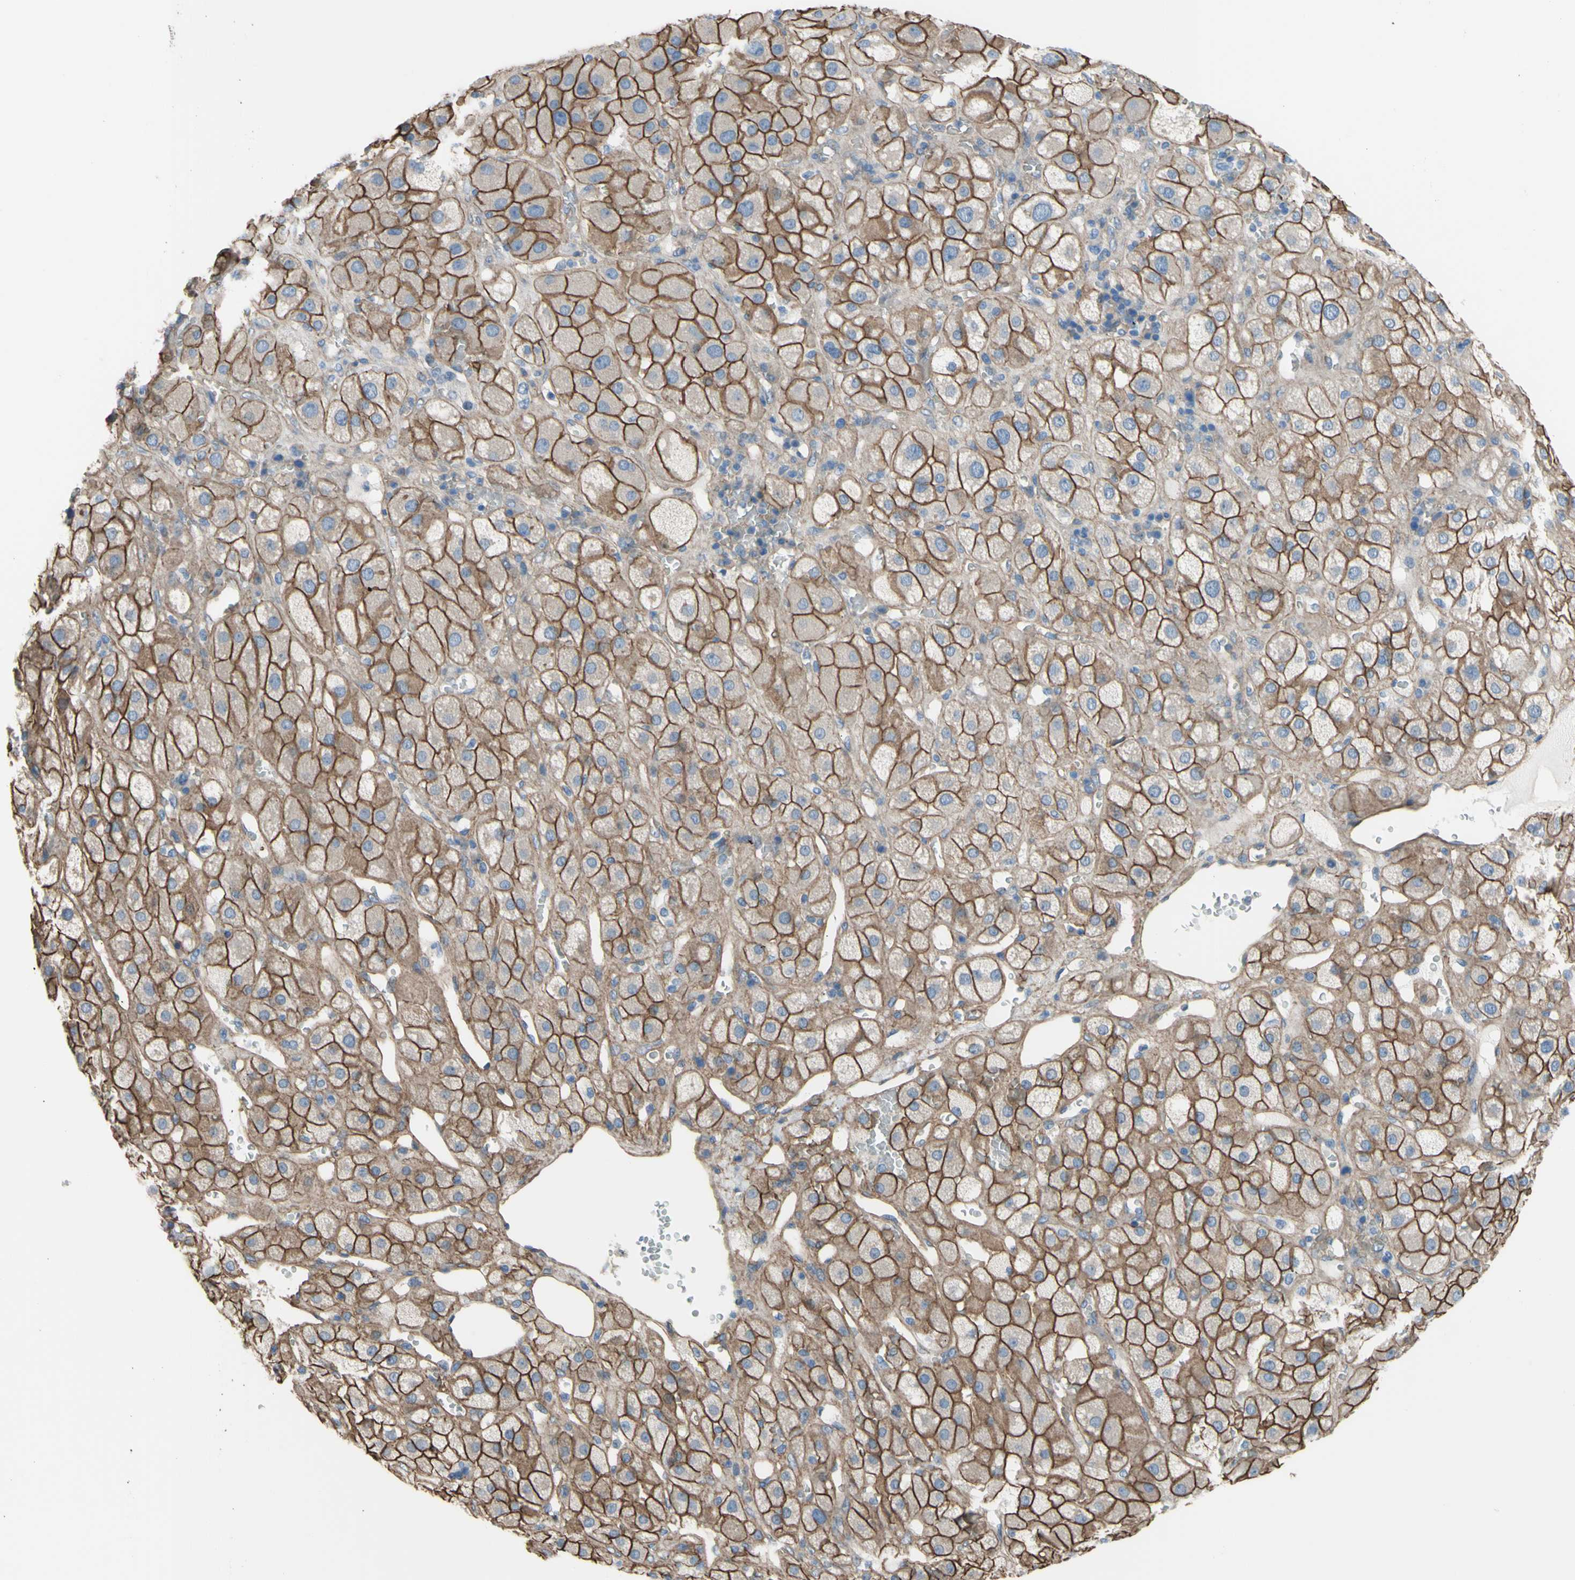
{"staining": {"intensity": "strong", "quantity": ">75%", "location": "cytoplasmic/membranous"}, "tissue": "adrenal gland", "cell_type": "Glandular cells", "image_type": "normal", "snomed": [{"axis": "morphology", "description": "Normal tissue, NOS"}, {"axis": "topography", "description": "Adrenal gland"}], "caption": "Protein staining exhibits strong cytoplasmic/membranous positivity in approximately >75% of glandular cells in benign adrenal gland. Ihc stains the protein in brown and the nuclei are stained blue.", "gene": "TPBG", "patient": {"sex": "female", "age": 47}}